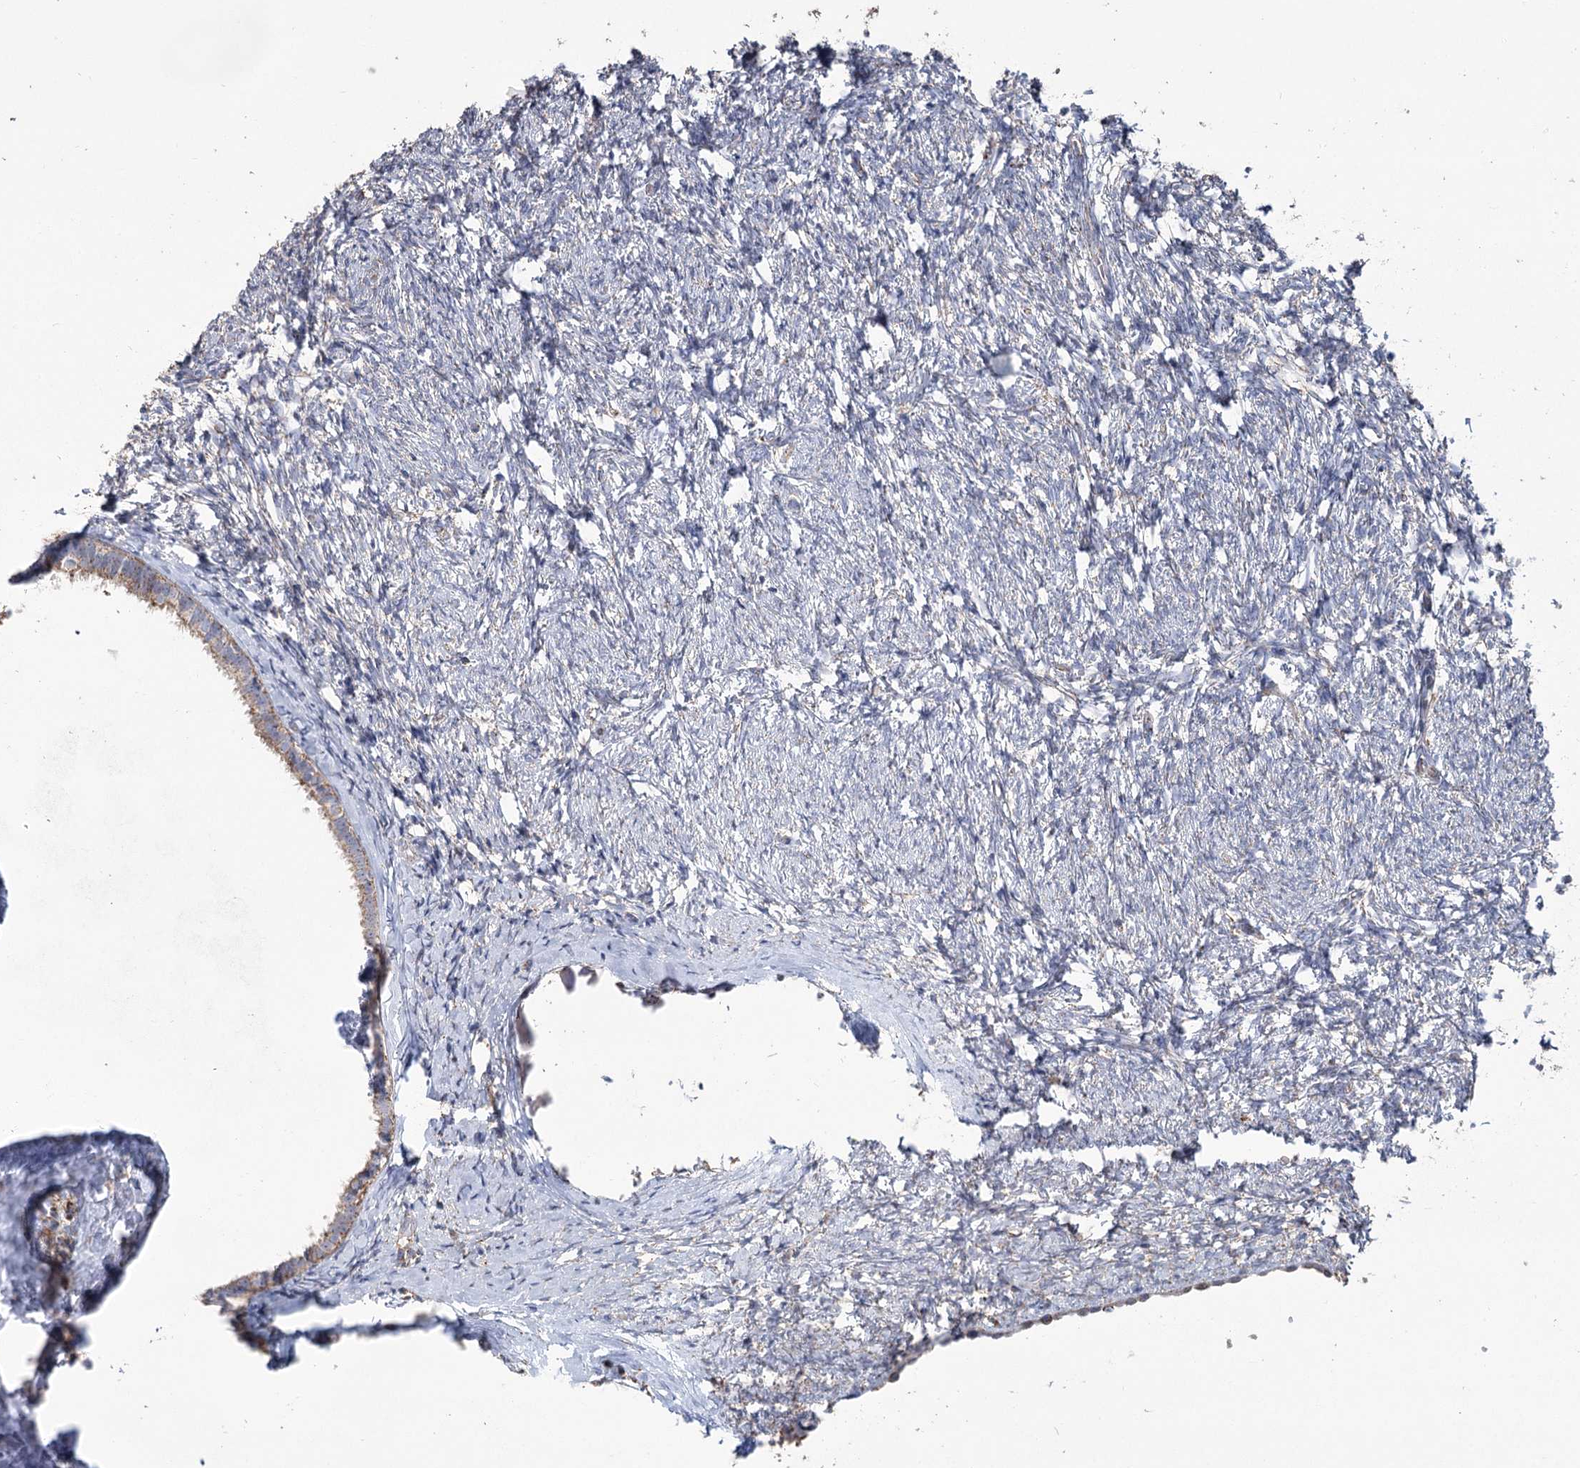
{"staining": {"intensity": "weak", "quantity": "<25%", "location": "cytoplasmic/membranous"}, "tissue": "ovary", "cell_type": "Ovarian stroma cells", "image_type": "normal", "snomed": [{"axis": "morphology", "description": "Normal tissue, NOS"}, {"axis": "topography", "description": "Ovary"}], "caption": "Photomicrograph shows no significant protein expression in ovarian stroma cells of unremarkable ovary. (Stains: DAB (3,3'-diaminobenzidine) immunohistochemistry (IHC) with hematoxylin counter stain, Microscopy: brightfield microscopy at high magnification).", "gene": "RANBP3L", "patient": {"sex": "female", "age": 60}}